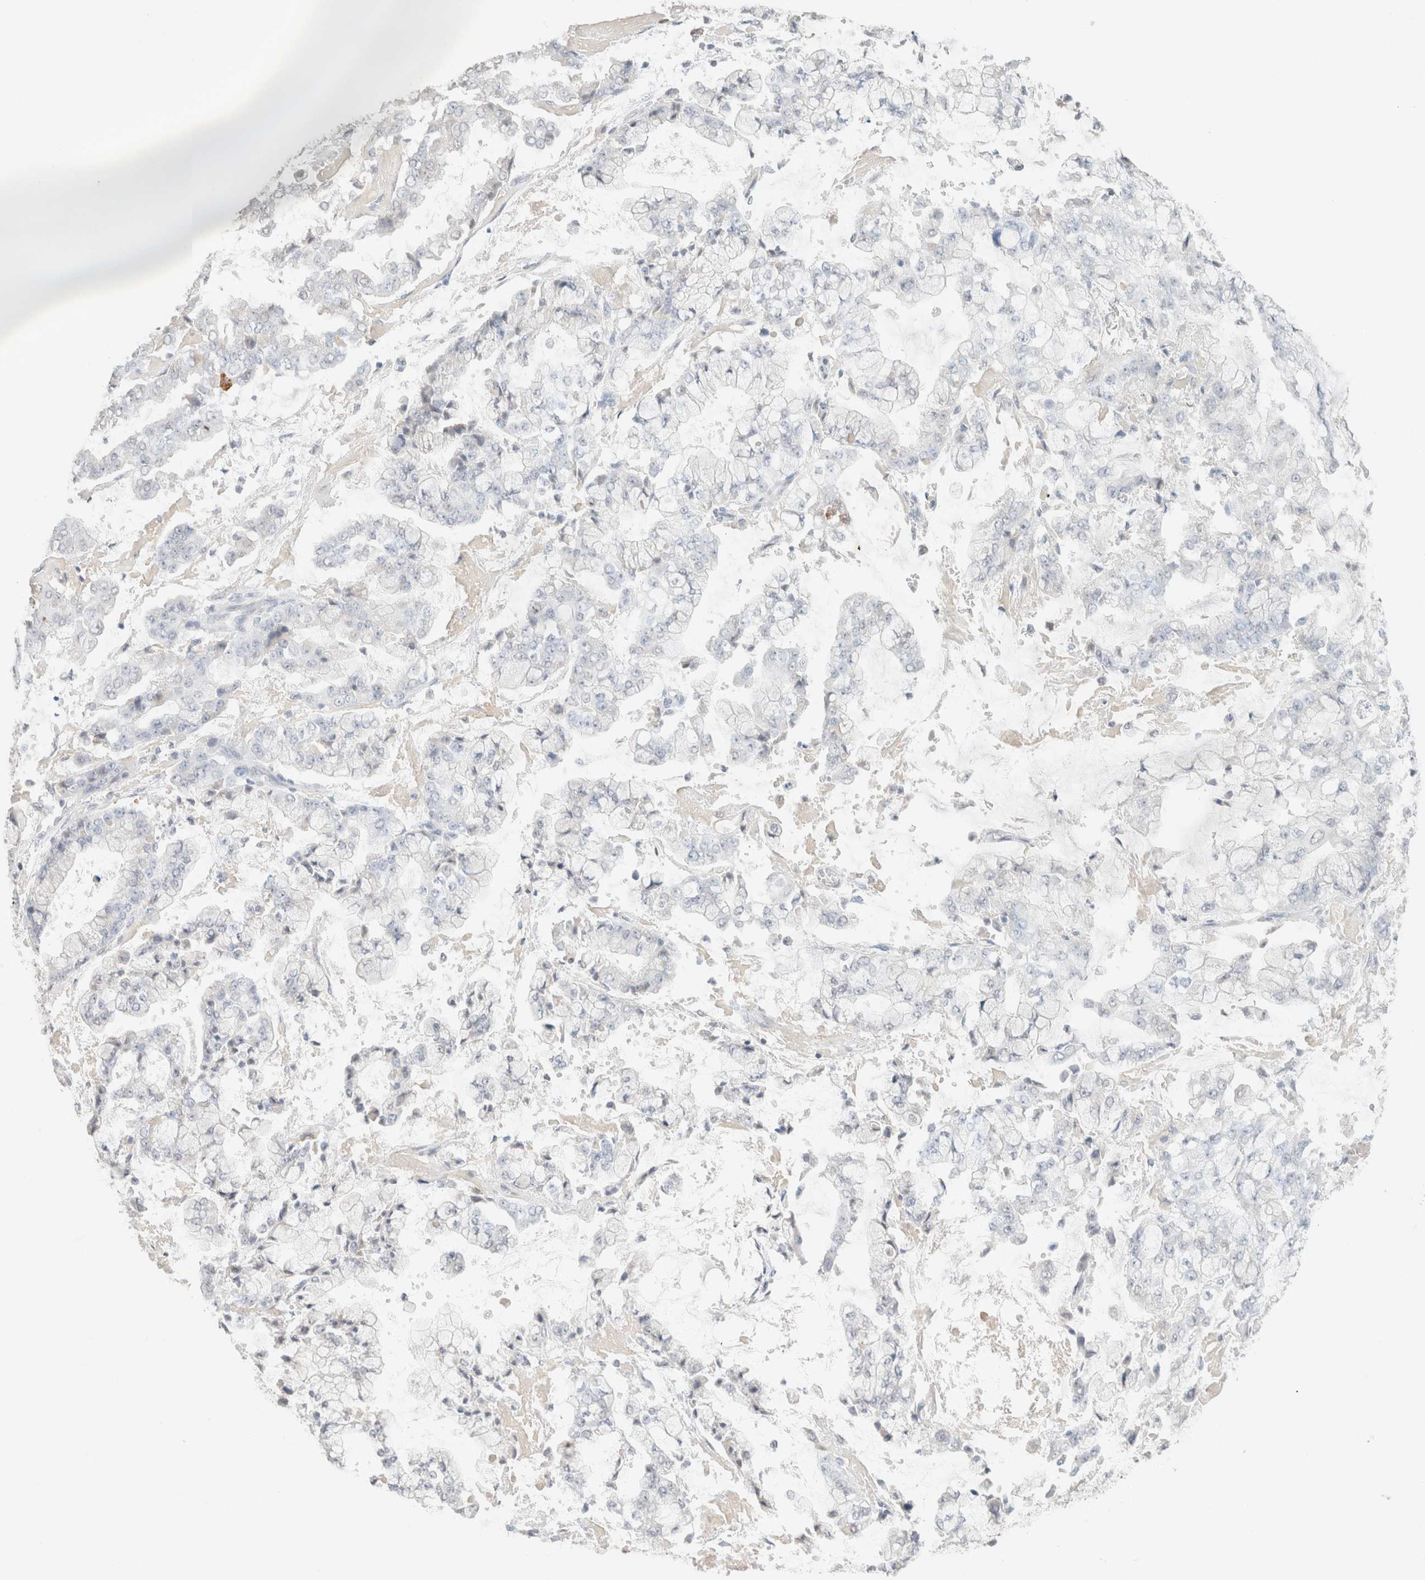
{"staining": {"intensity": "negative", "quantity": "none", "location": "none"}, "tissue": "stomach cancer", "cell_type": "Tumor cells", "image_type": "cancer", "snomed": [{"axis": "morphology", "description": "Adenocarcinoma, NOS"}, {"axis": "topography", "description": "Stomach"}], "caption": "DAB immunohistochemical staining of adenocarcinoma (stomach) exhibits no significant positivity in tumor cells.", "gene": "CPA1", "patient": {"sex": "male", "age": 76}}